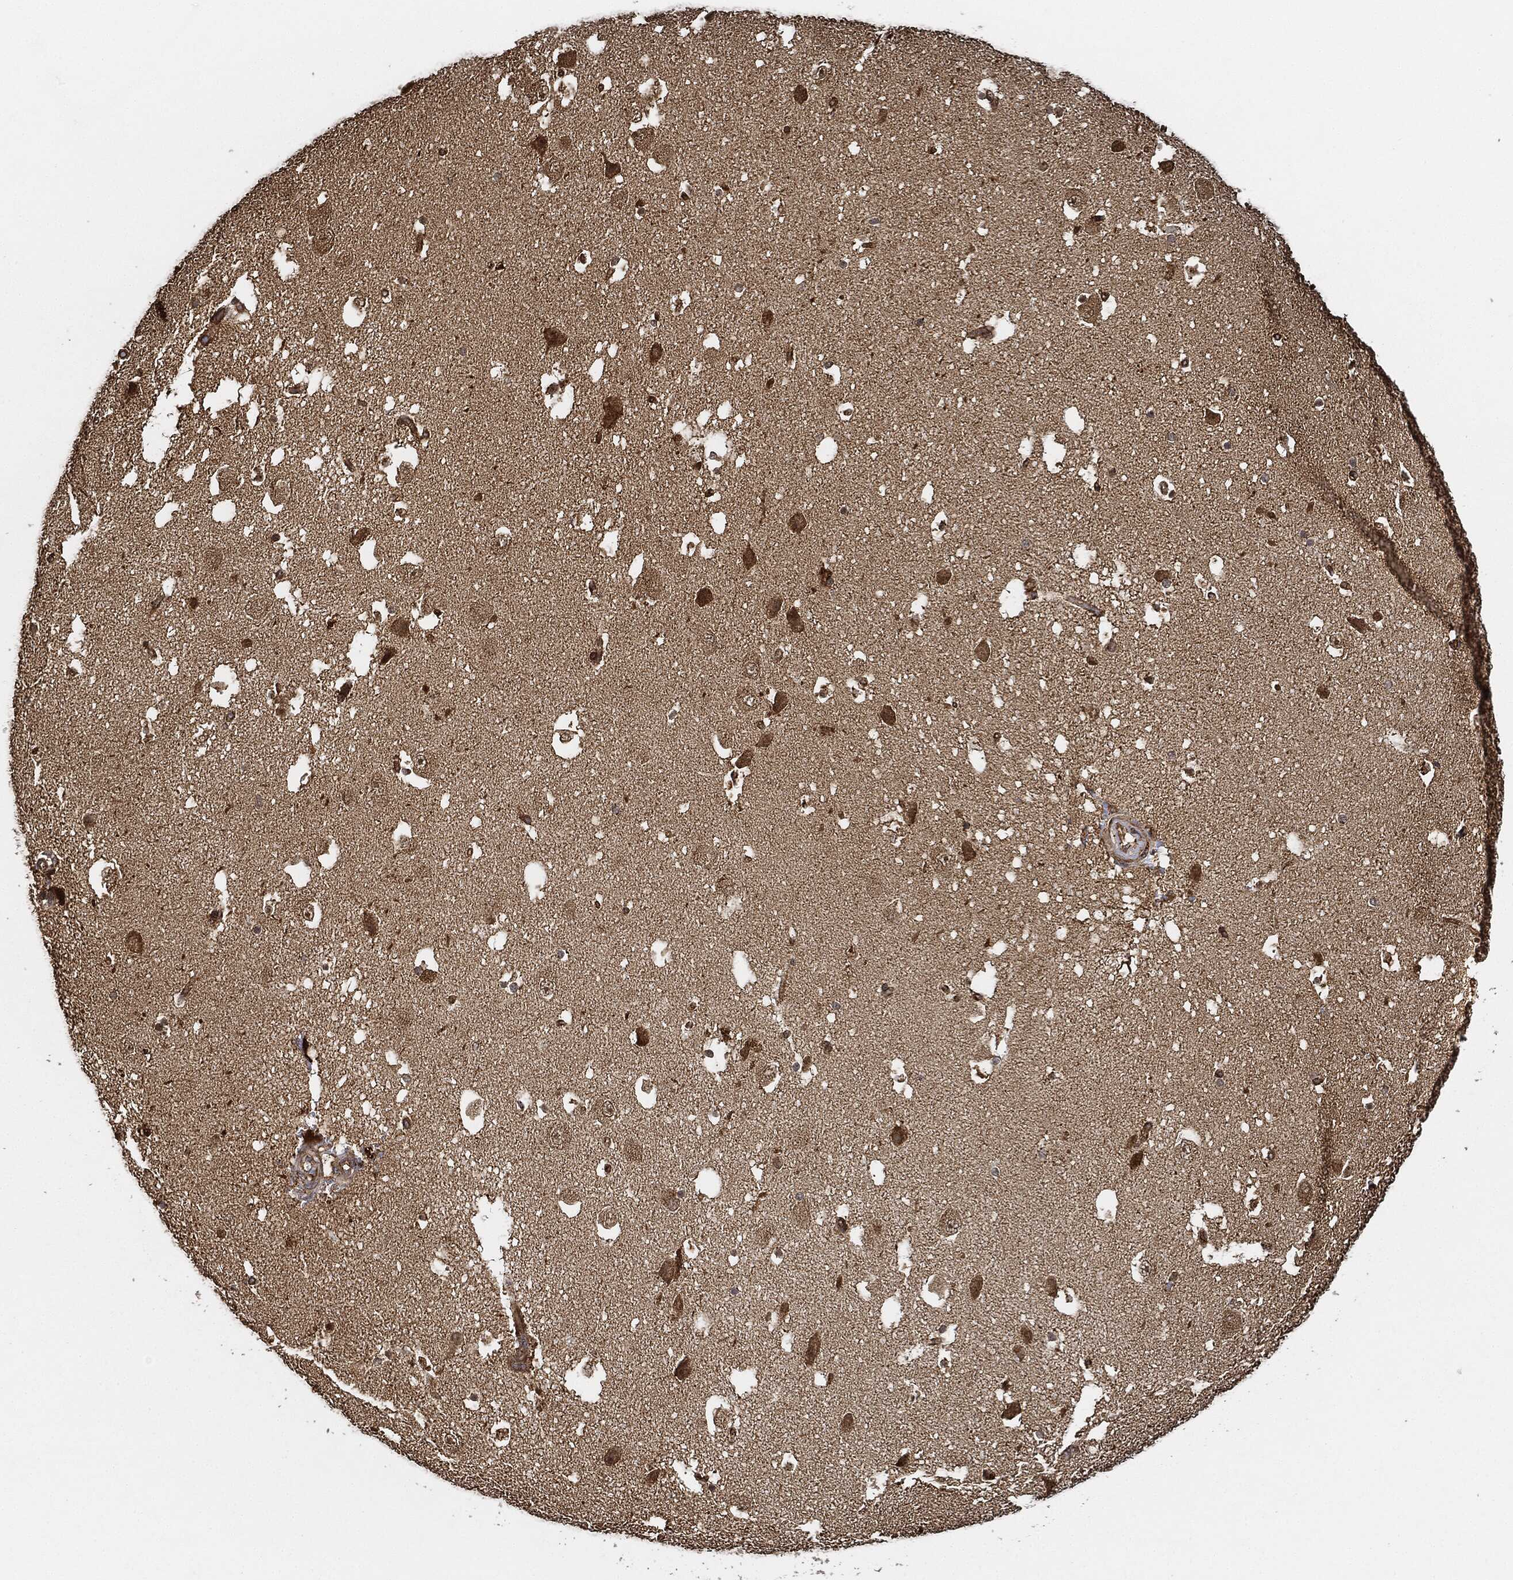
{"staining": {"intensity": "moderate", "quantity": "<25%", "location": "nuclear"}, "tissue": "hippocampus", "cell_type": "Glial cells", "image_type": "normal", "snomed": [{"axis": "morphology", "description": "Normal tissue, NOS"}, {"axis": "topography", "description": "Hippocampus"}], "caption": "Immunohistochemical staining of benign hippocampus displays <25% levels of moderate nuclear protein staining in approximately <25% of glial cells.", "gene": "MAP3K3", "patient": {"sex": "male", "age": 51}}